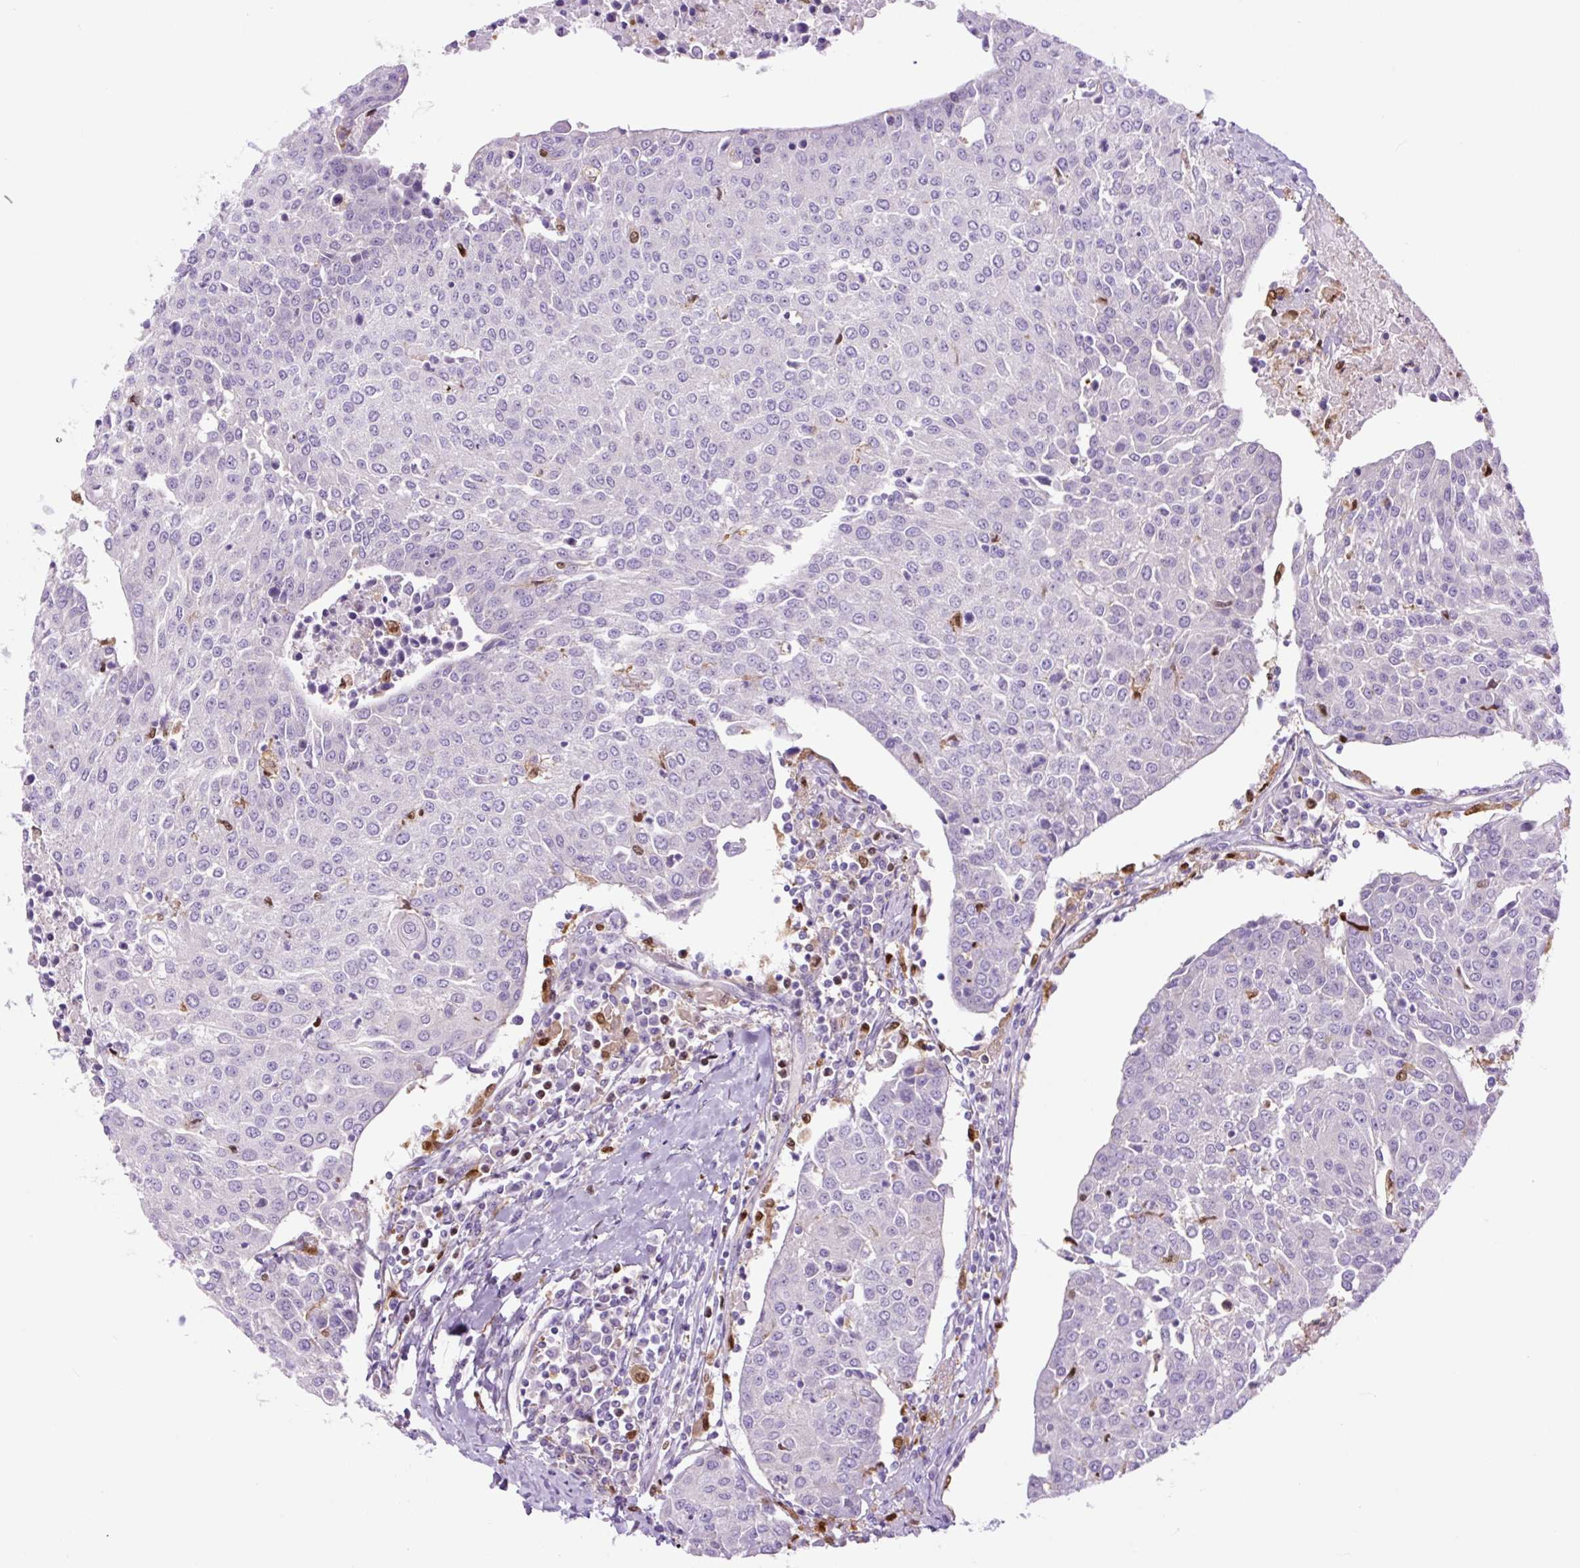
{"staining": {"intensity": "negative", "quantity": "none", "location": "none"}, "tissue": "urothelial cancer", "cell_type": "Tumor cells", "image_type": "cancer", "snomed": [{"axis": "morphology", "description": "Urothelial carcinoma, High grade"}, {"axis": "topography", "description": "Urinary bladder"}], "caption": "Immunohistochemistry histopathology image of neoplastic tissue: human urothelial cancer stained with DAB reveals no significant protein expression in tumor cells.", "gene": "SPI1", "patient": {"sex": "female", "age": 85}}